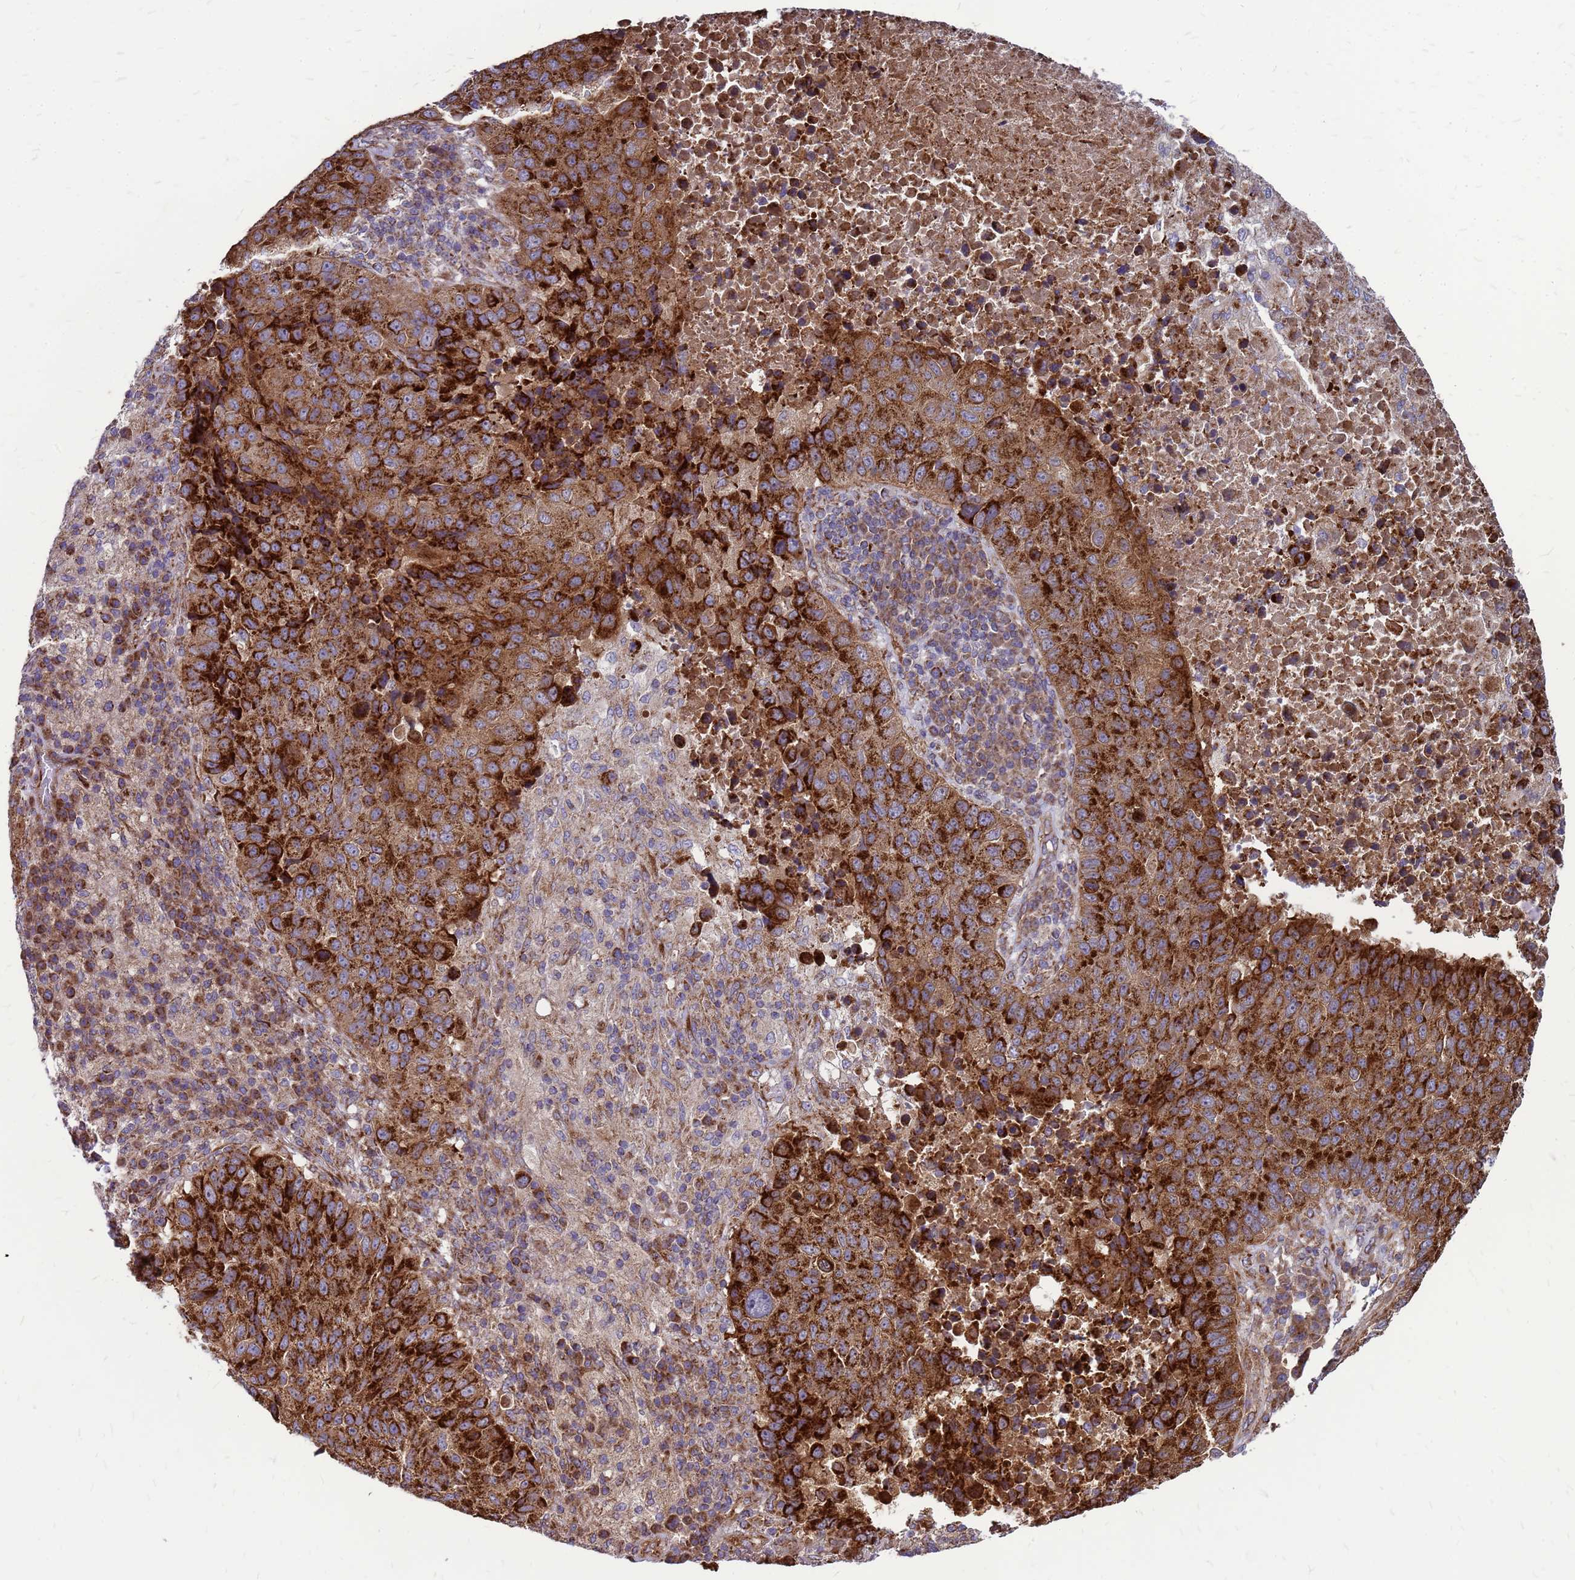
{"staining": {"intensity": "strong", "quantity": ">75%", "location": "cytoplasmic/membranous"}, "tissue": "lung cancer", "cell_type": "Tumor cells", "image_type": "cancer", "snomed": [{"axis": "morphology", "description": "Squamous cell carcinoma, NOS"}, {"axis": "topography", "description": "Lung"}], "caption": "Lung squamous cell carcinoma stained with a brown dye reveals strong cytoplasmic/membranous positive staining in approximately >75% of tumor cells.", "gene": "FSTL4", "patient": {"sex": "male", "age": 73}}